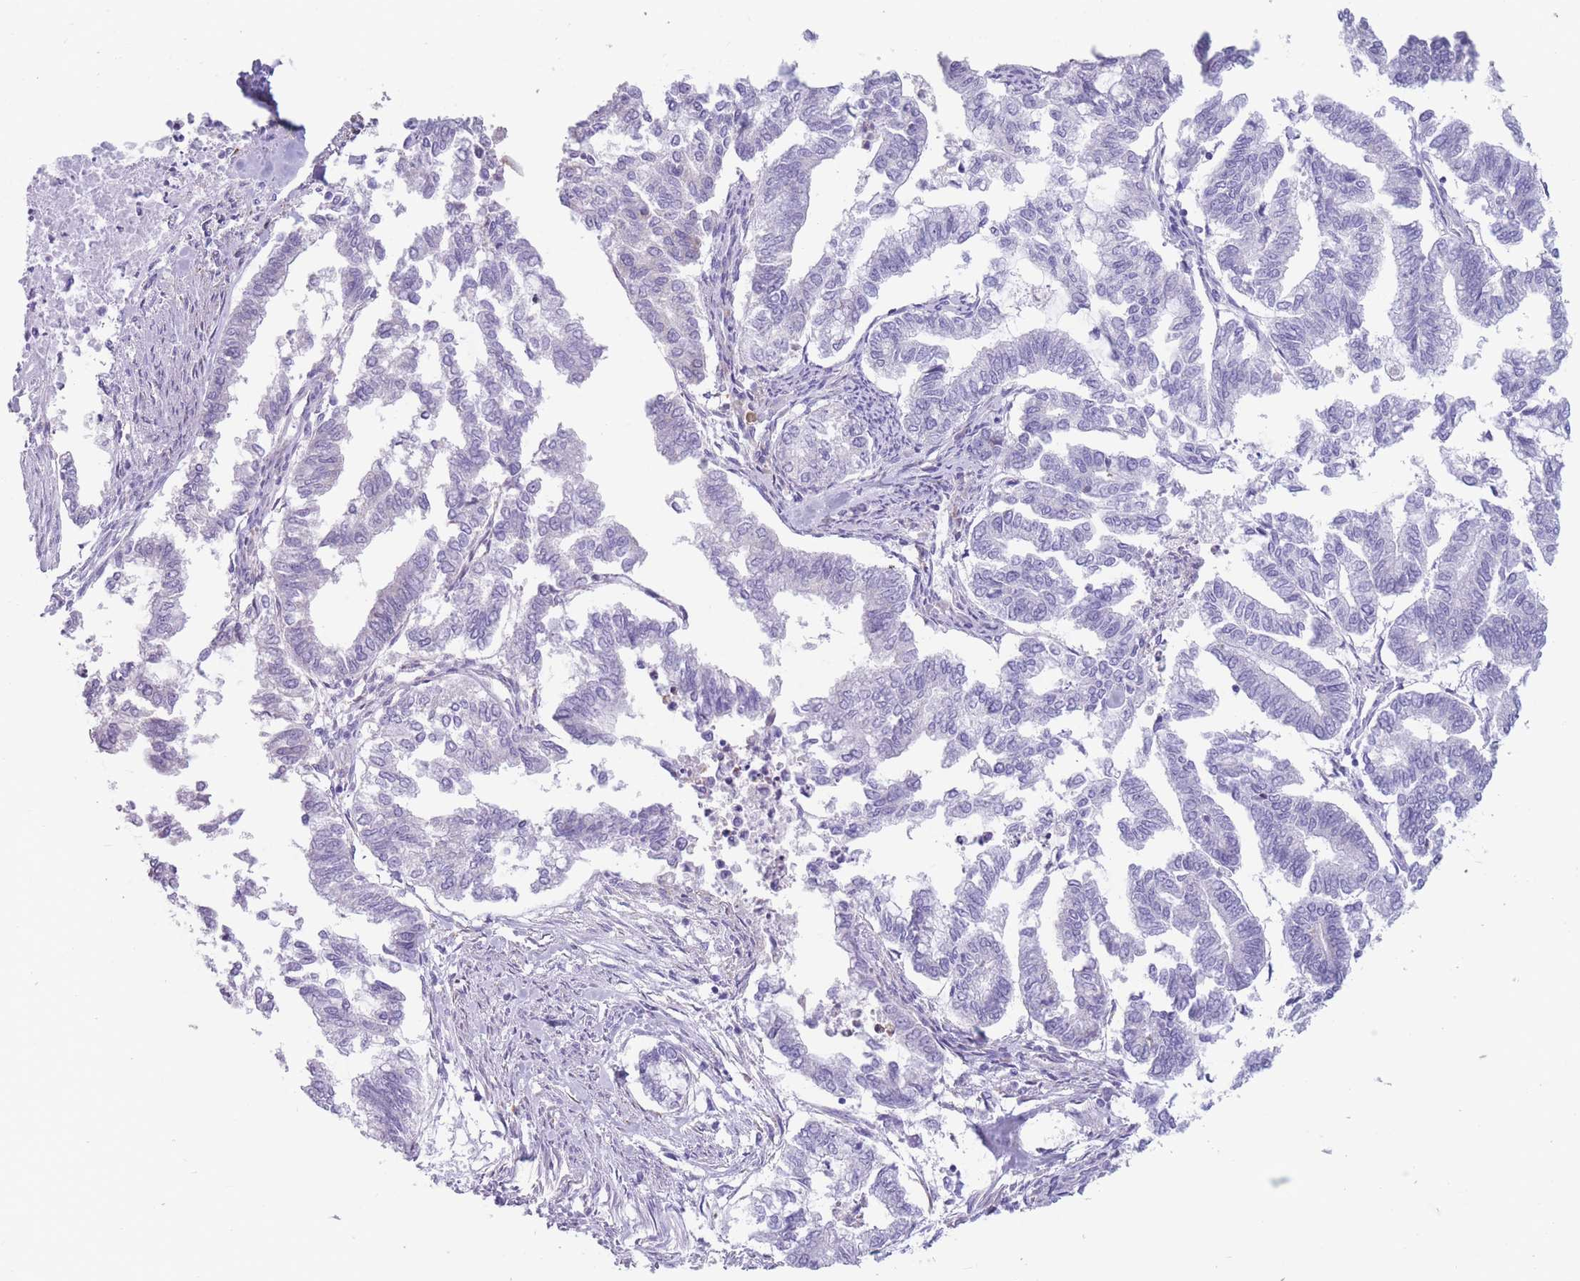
{"staining": {"intensity": "negative", "quantity": "none", "location": "none"}, "tissue": "endometrial cancer", "cell_type": "Tumor cells", "image_type": "cancer", "snomed": [{"axis": "morphology", "description": "Adenocarcinoma, NOS"}, {"axis": "topography", "description": "Endometrium"}], "caption": "High magnification brightfield microscopy of endometrial cancer stained with DAB (brown) and counterstained with hematoxylin (blue): tumor cells show no significant expression.", "gene": "COL27A1", "patient": {"sex": "female", "age": 79}}